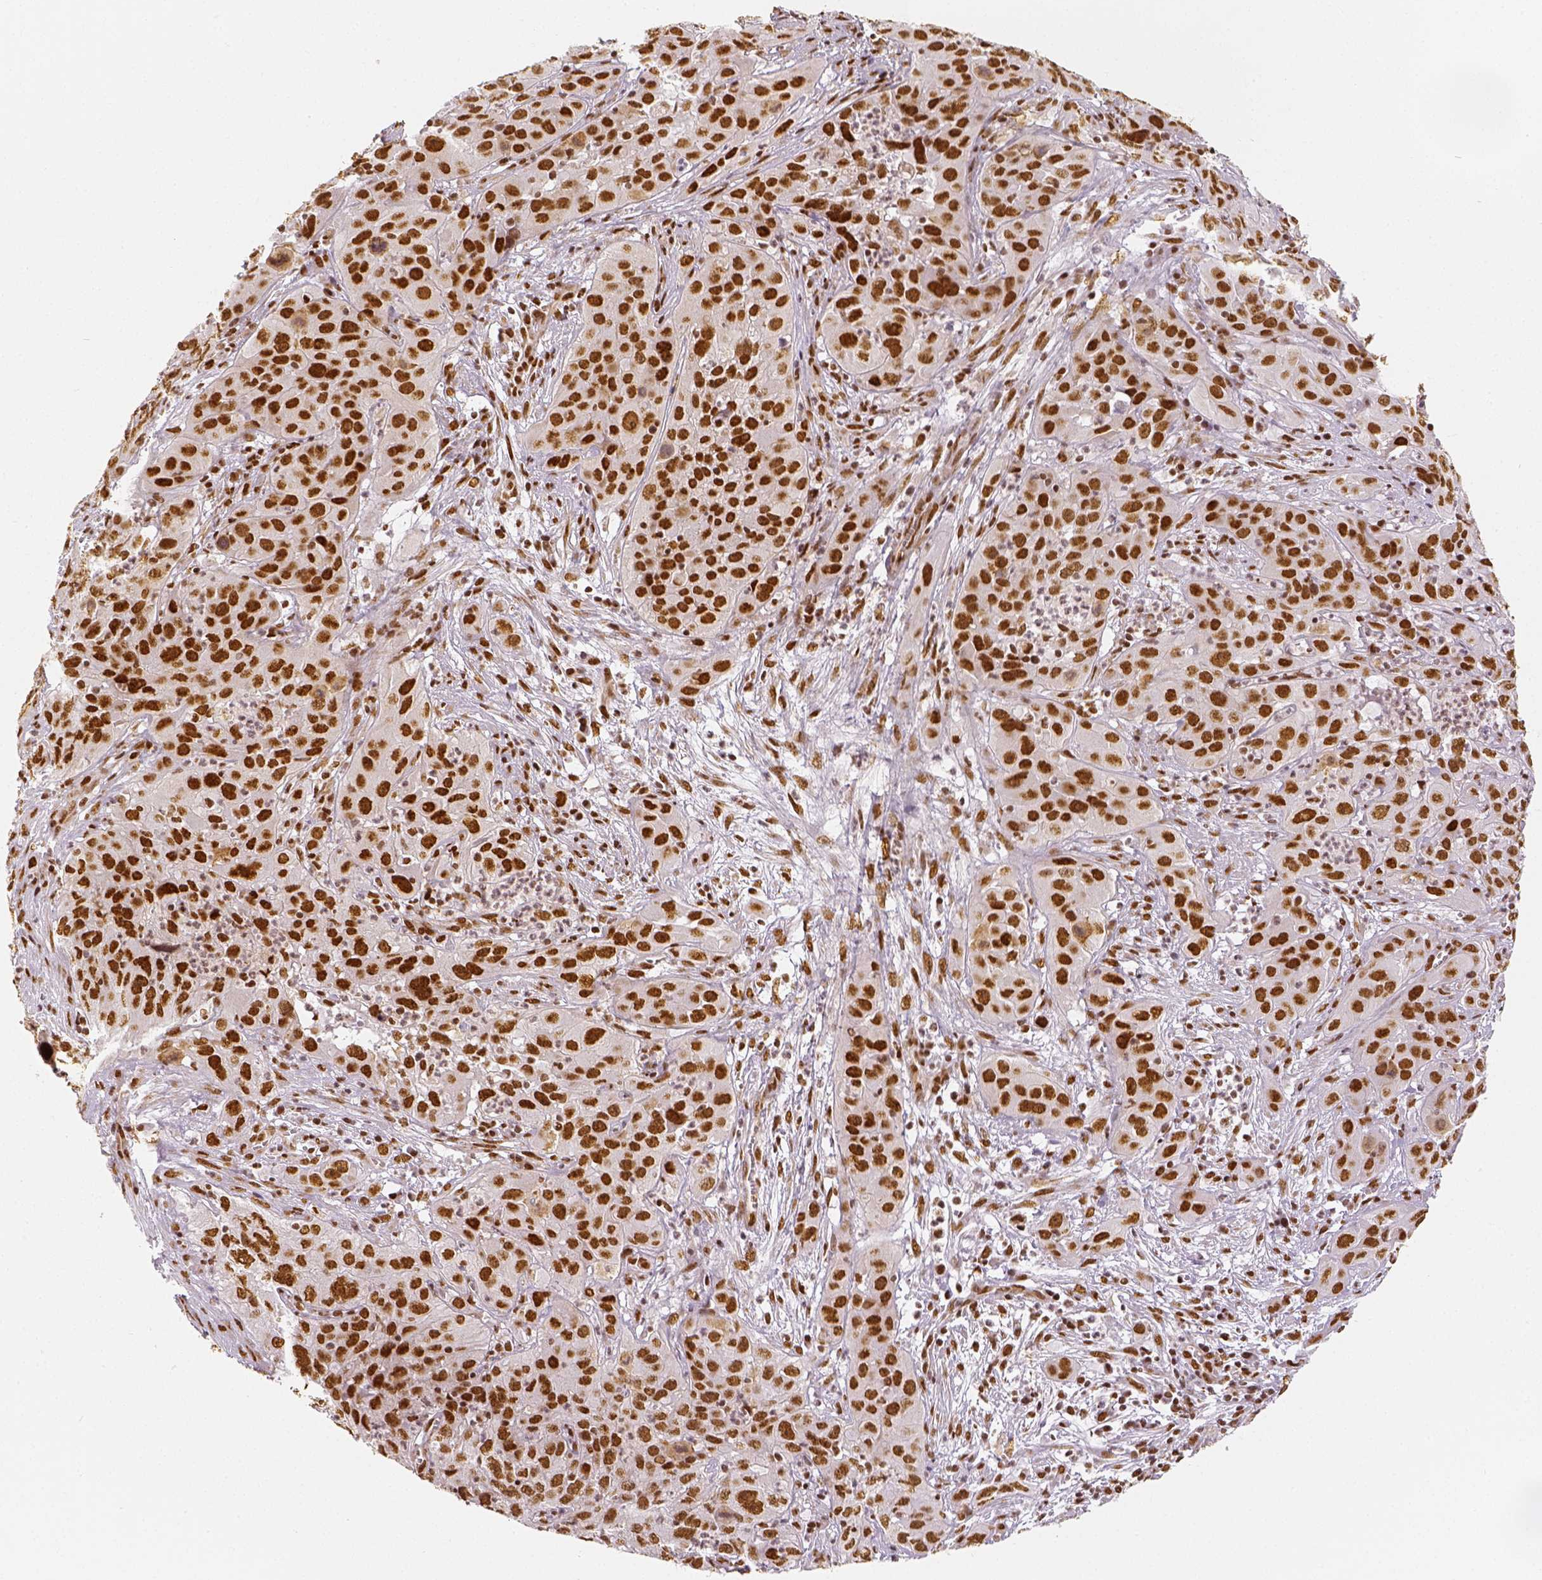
{"staining": {"intensity": "strong", "quantity": ">75%", "location": "nuclear"}, "tissue": "cervical cancer", "cell_type": "Tumor cells", "image_type": "cancer", "snomed": [{"axis": "morphology", "description": "Squamous cell carcinoma, NOS"}, {"axis": "topography", "description": "Cervix"}], "caption": "Immunohistochemistry (DAB) staining of squamous cell carcinoma (cervical) exhibits strong nuclear protein expression in about >75% of tumor cells.", "gene": "KDM5B", "patient": {"sex": "female", "age": 32}}